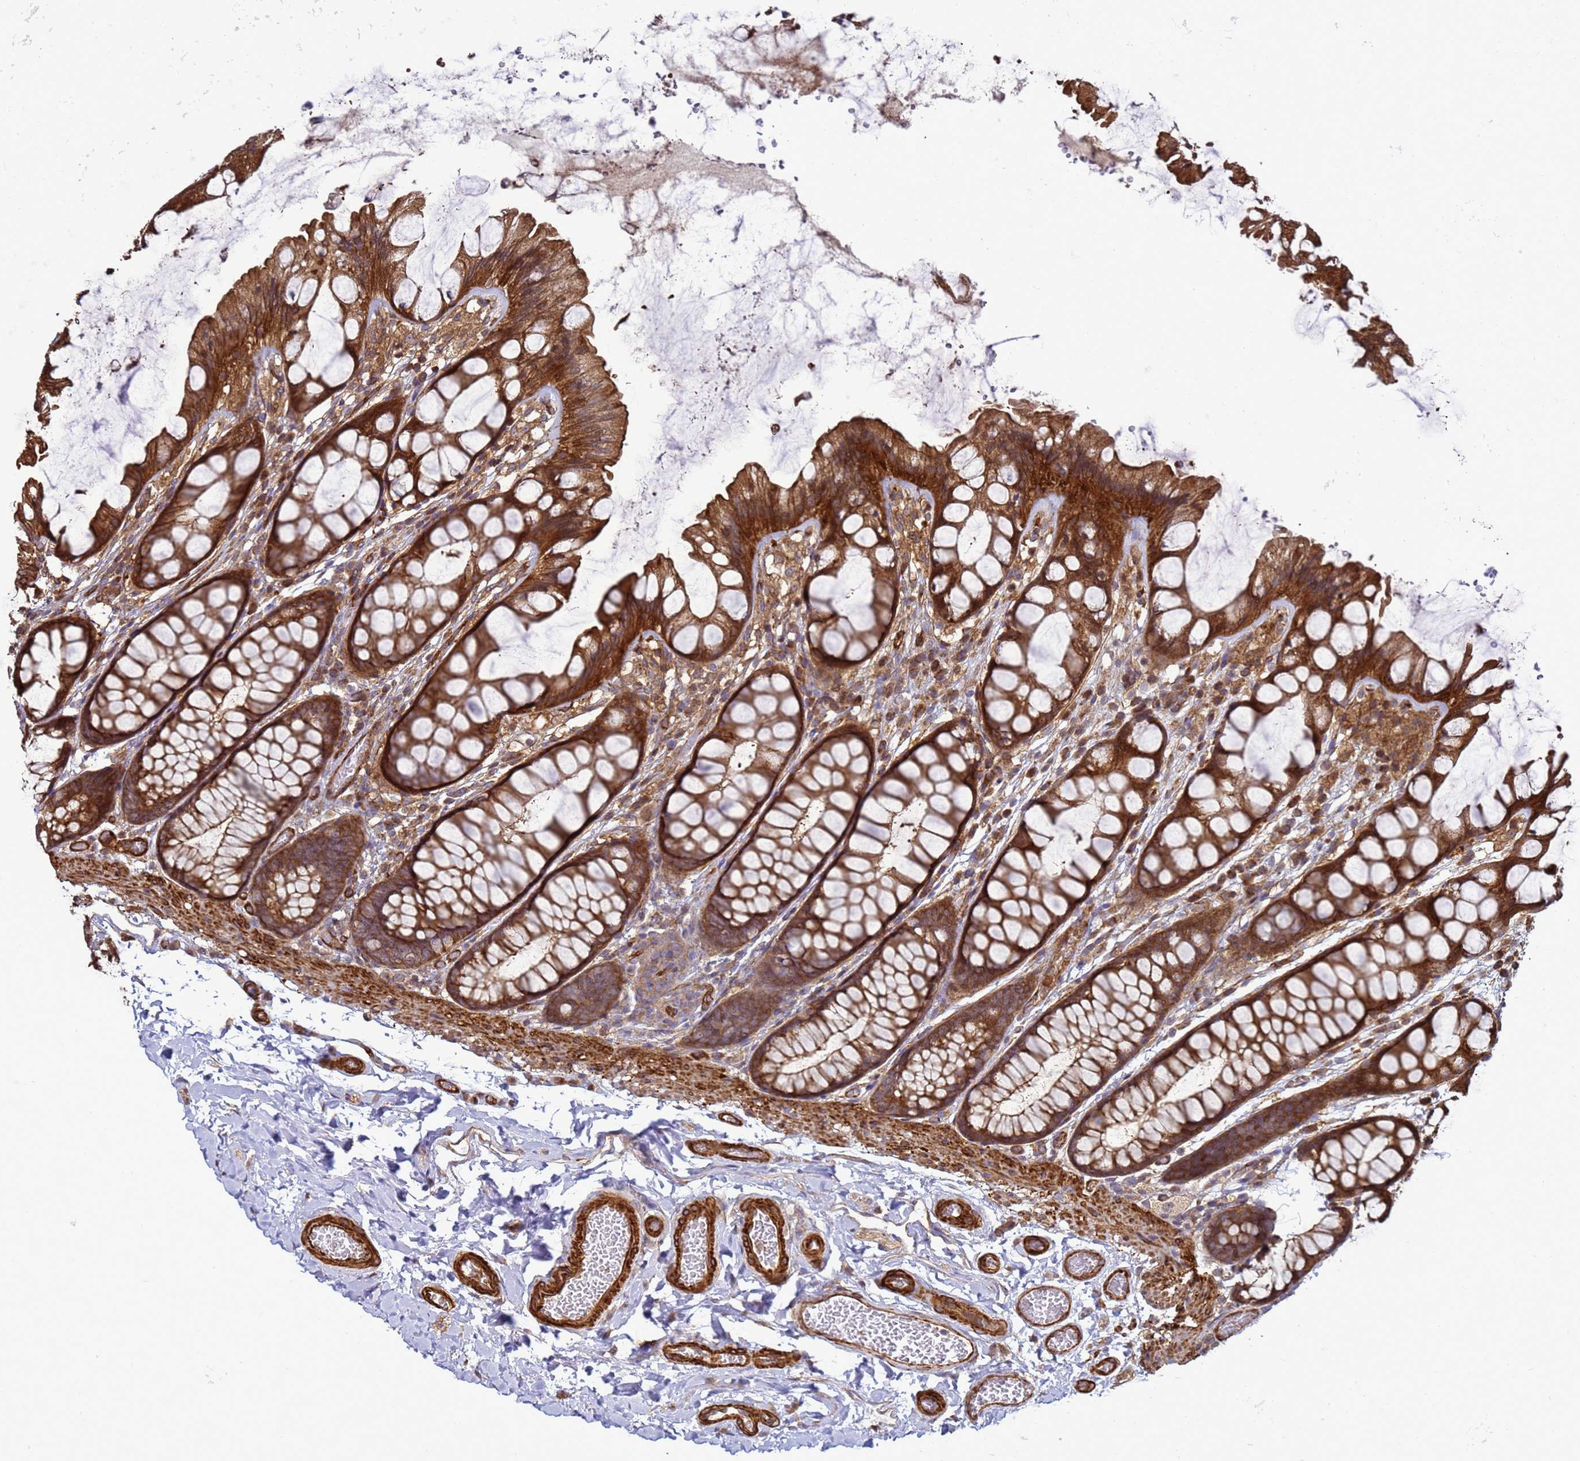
{"staining": {"intensity": "strong", "quantity": ">75%", "location": "cytoplasmic/membranous"}, "tissue": "colon", "cell_type": "Endothelial cells", "image_type": "normal", "snomed": [{"axis": "morphology", "description": "Normal tissue, NOS"}, {"axis": "topography", "description": "Colon"}], "caption": "Approximately >75% of endothelial cells in unremarkable human colon display strong cytoplasmic/membranous protein expression as visualized by brown immunohistochemical staining.", "gene": "CNOT1", "patient": {"sex": "male", "age": 47}}